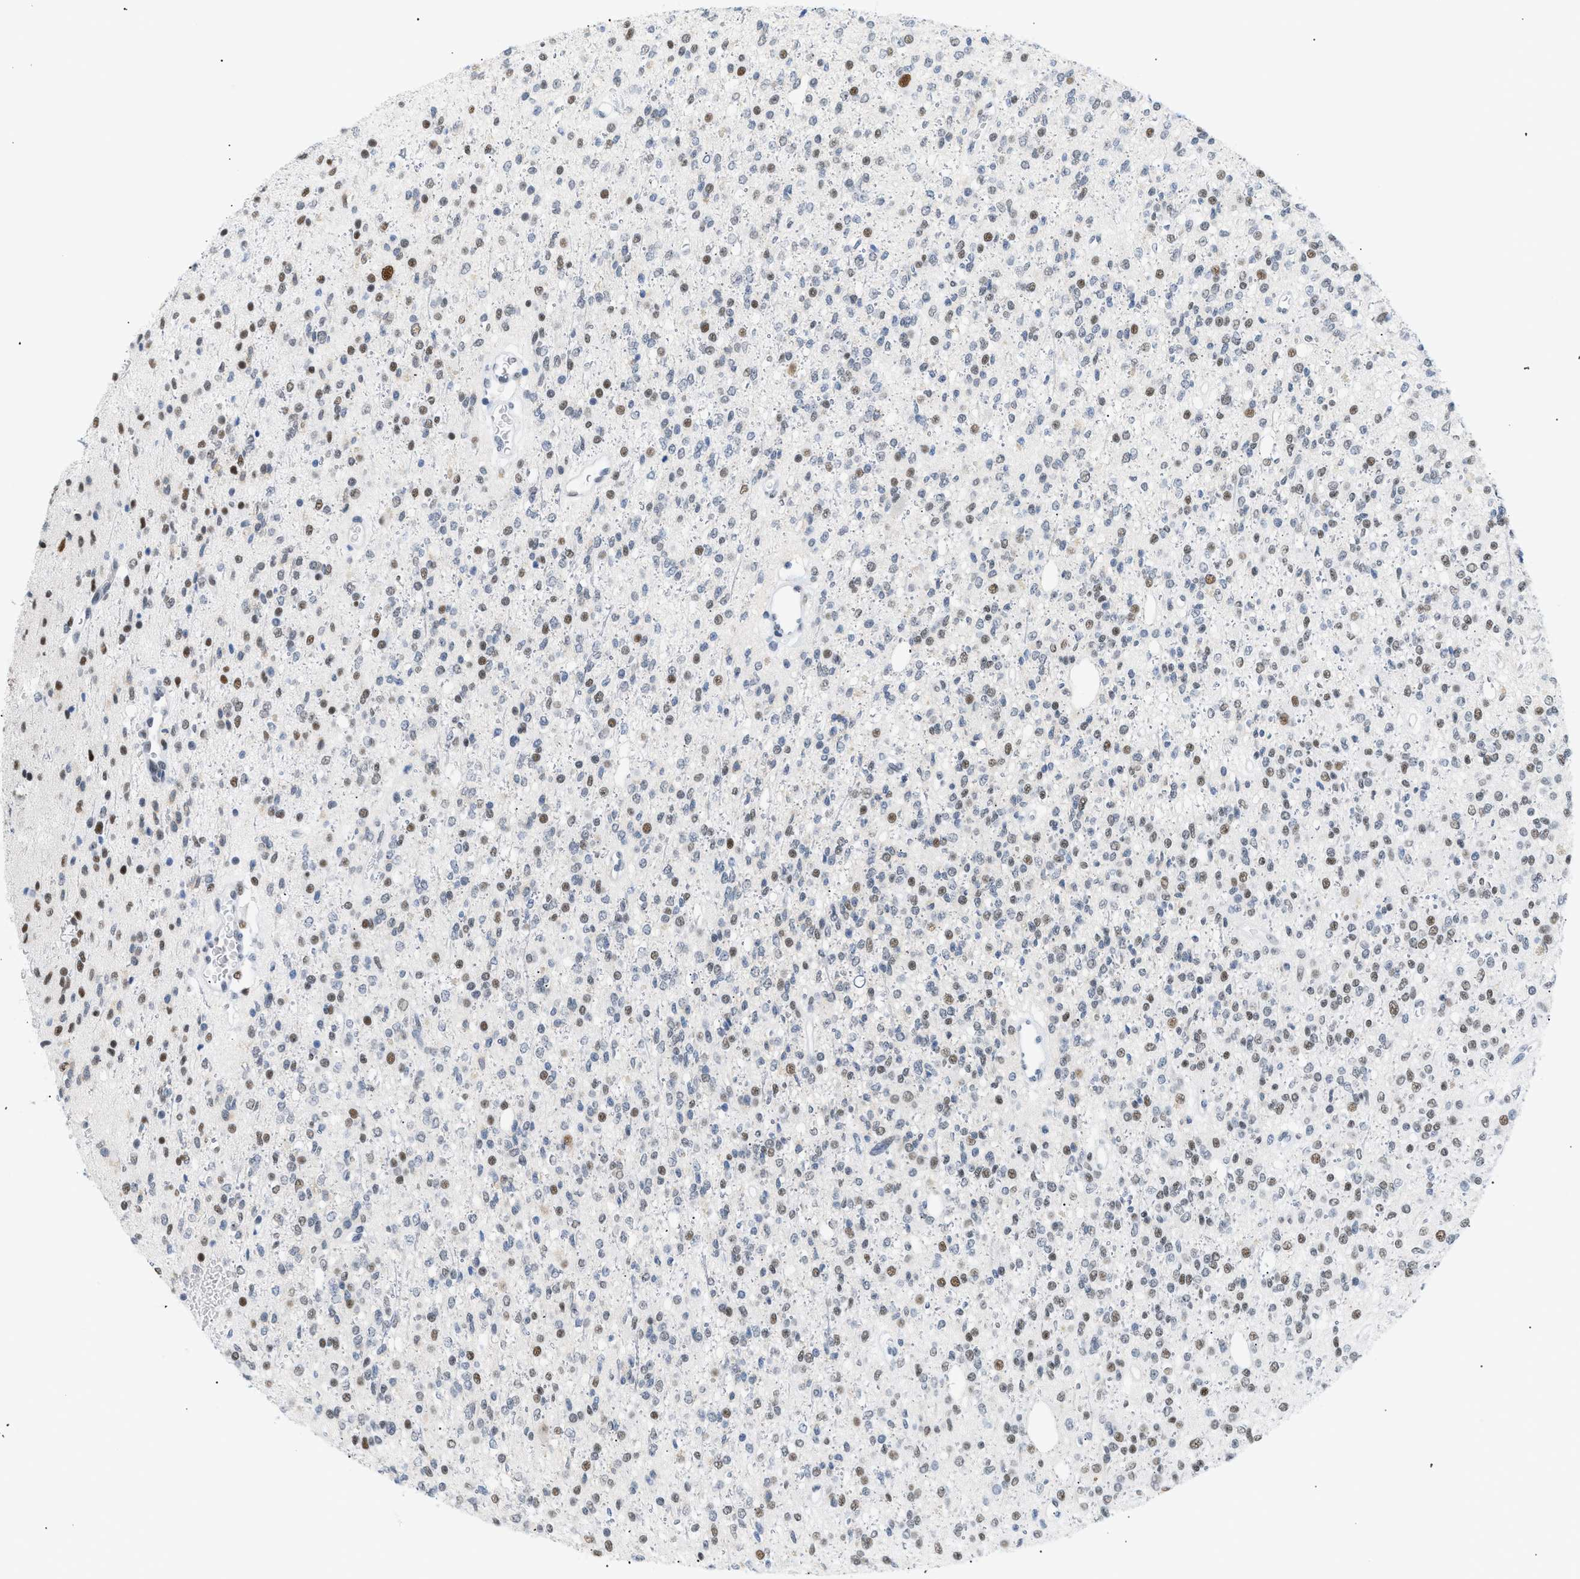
{"staining": {"intensity": "weak", "quantity": "25%-75%", "location": "nuclear"}, "tissue": "glioma", "cell_type": "Tumor cells", "image_type": "cancer", "snomed": [{"axis": "morphology", "description": "Glioma, malignant, High grade"}, {"axis": "topography", "description": "Brain"}], "caption": "Tumor cells exhibit low levels of weak nuclear expression in about 25%-75% of cells in human glioma.", "gene": "ELN", "patient": {"sex": "male", "age": 34}}